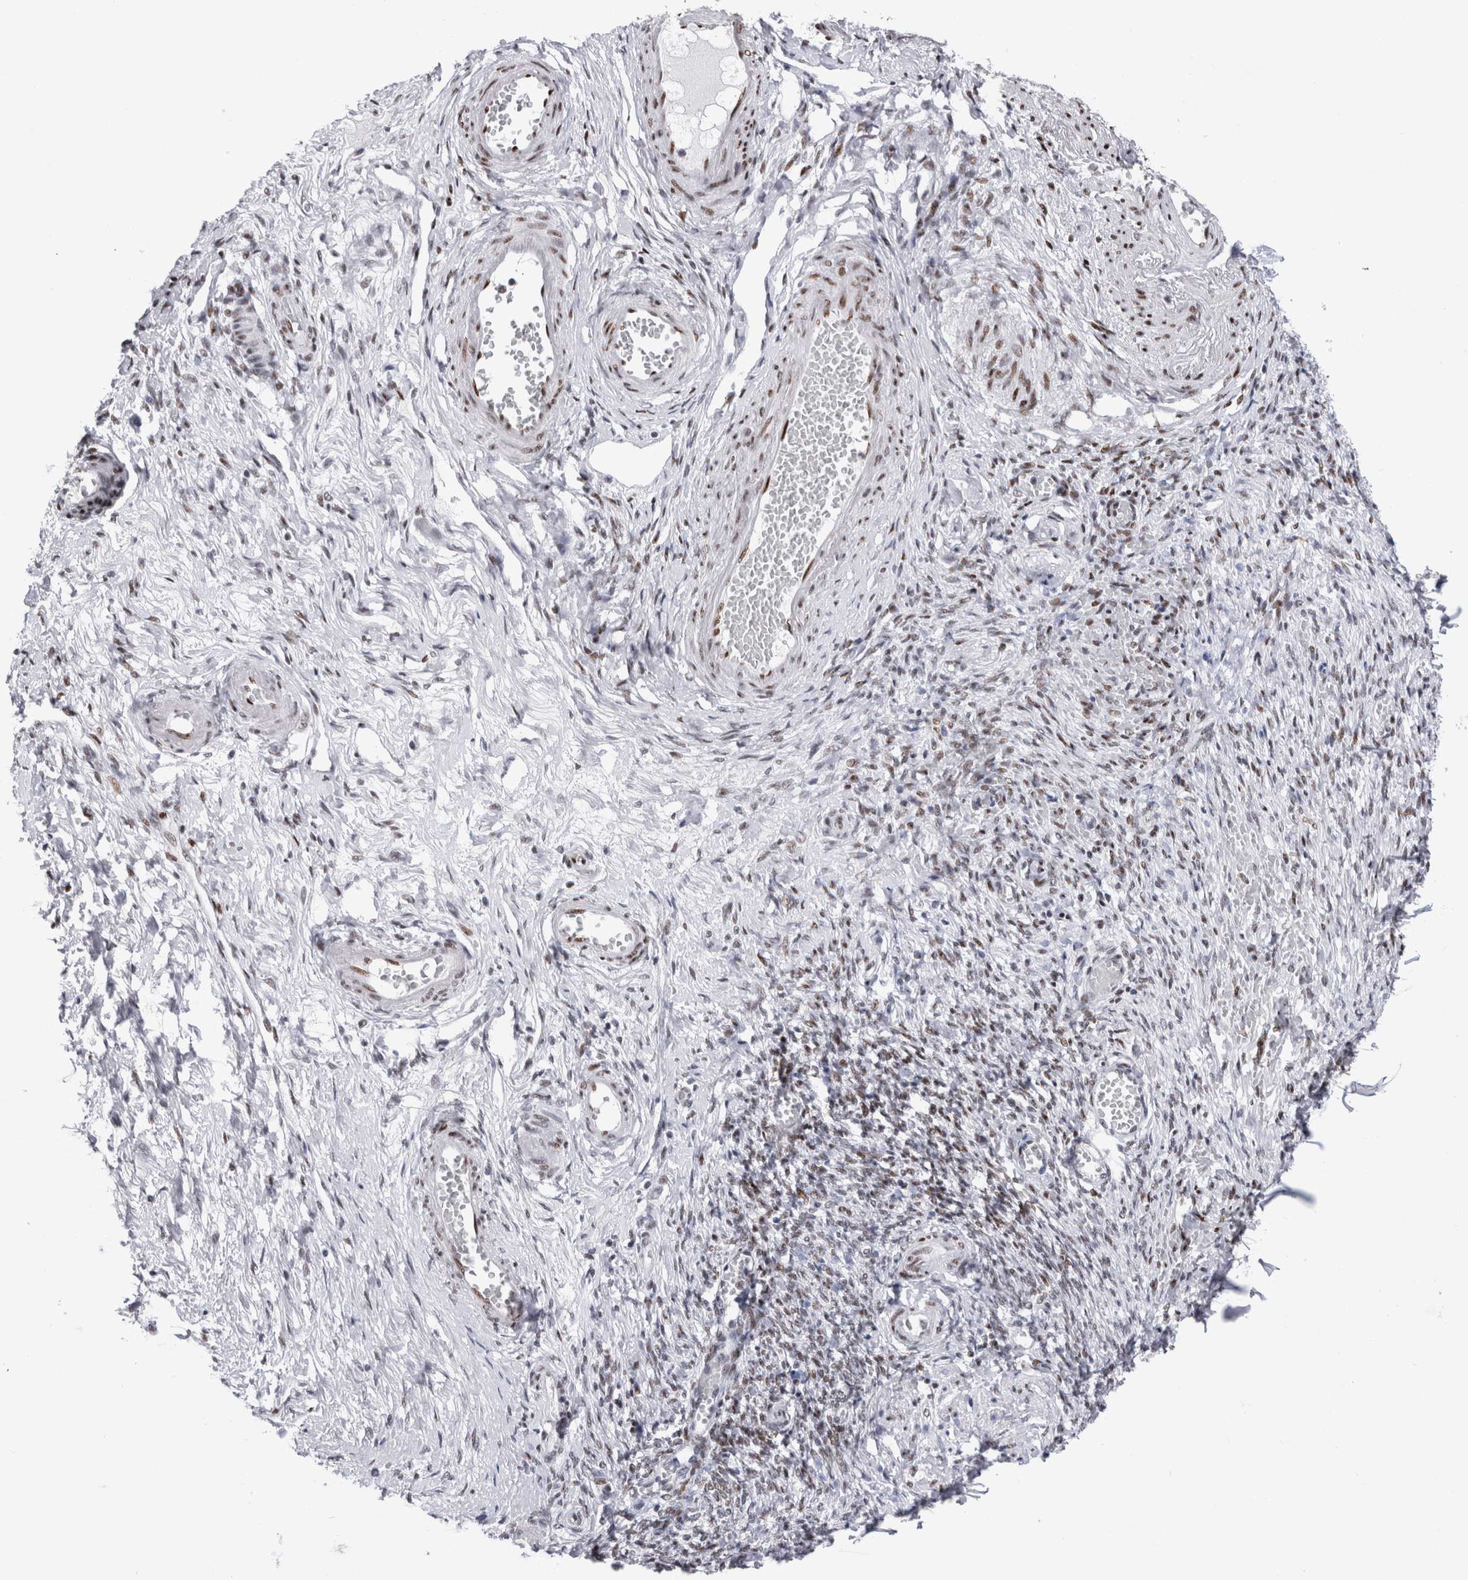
{"staining": {"intensity": "moderate", "quantity": ">75%", "location": "nuclear"}, "tissue": "soft tissue", "cell_type": "Fibroblasts", "image_type": "normal", "snomed": [{"axis": "morphology", "description": "Normal tissue, NOS"}, {"axis": "topography", "description": "Vascular tissue"}, {"axis": "topography", "description": "Fallopian tube"}, {"axis": "topography", "description": "Ovary"}], "caption": "High-power microscopy captured an immunohistochemistry (IHC) image of unremarkable soft tissue, revealing moderate nuclear positivity in approximately >75% of fibroblasts.", "gene": "RBM6", "patient": {"sex": "female", "age": 67}}